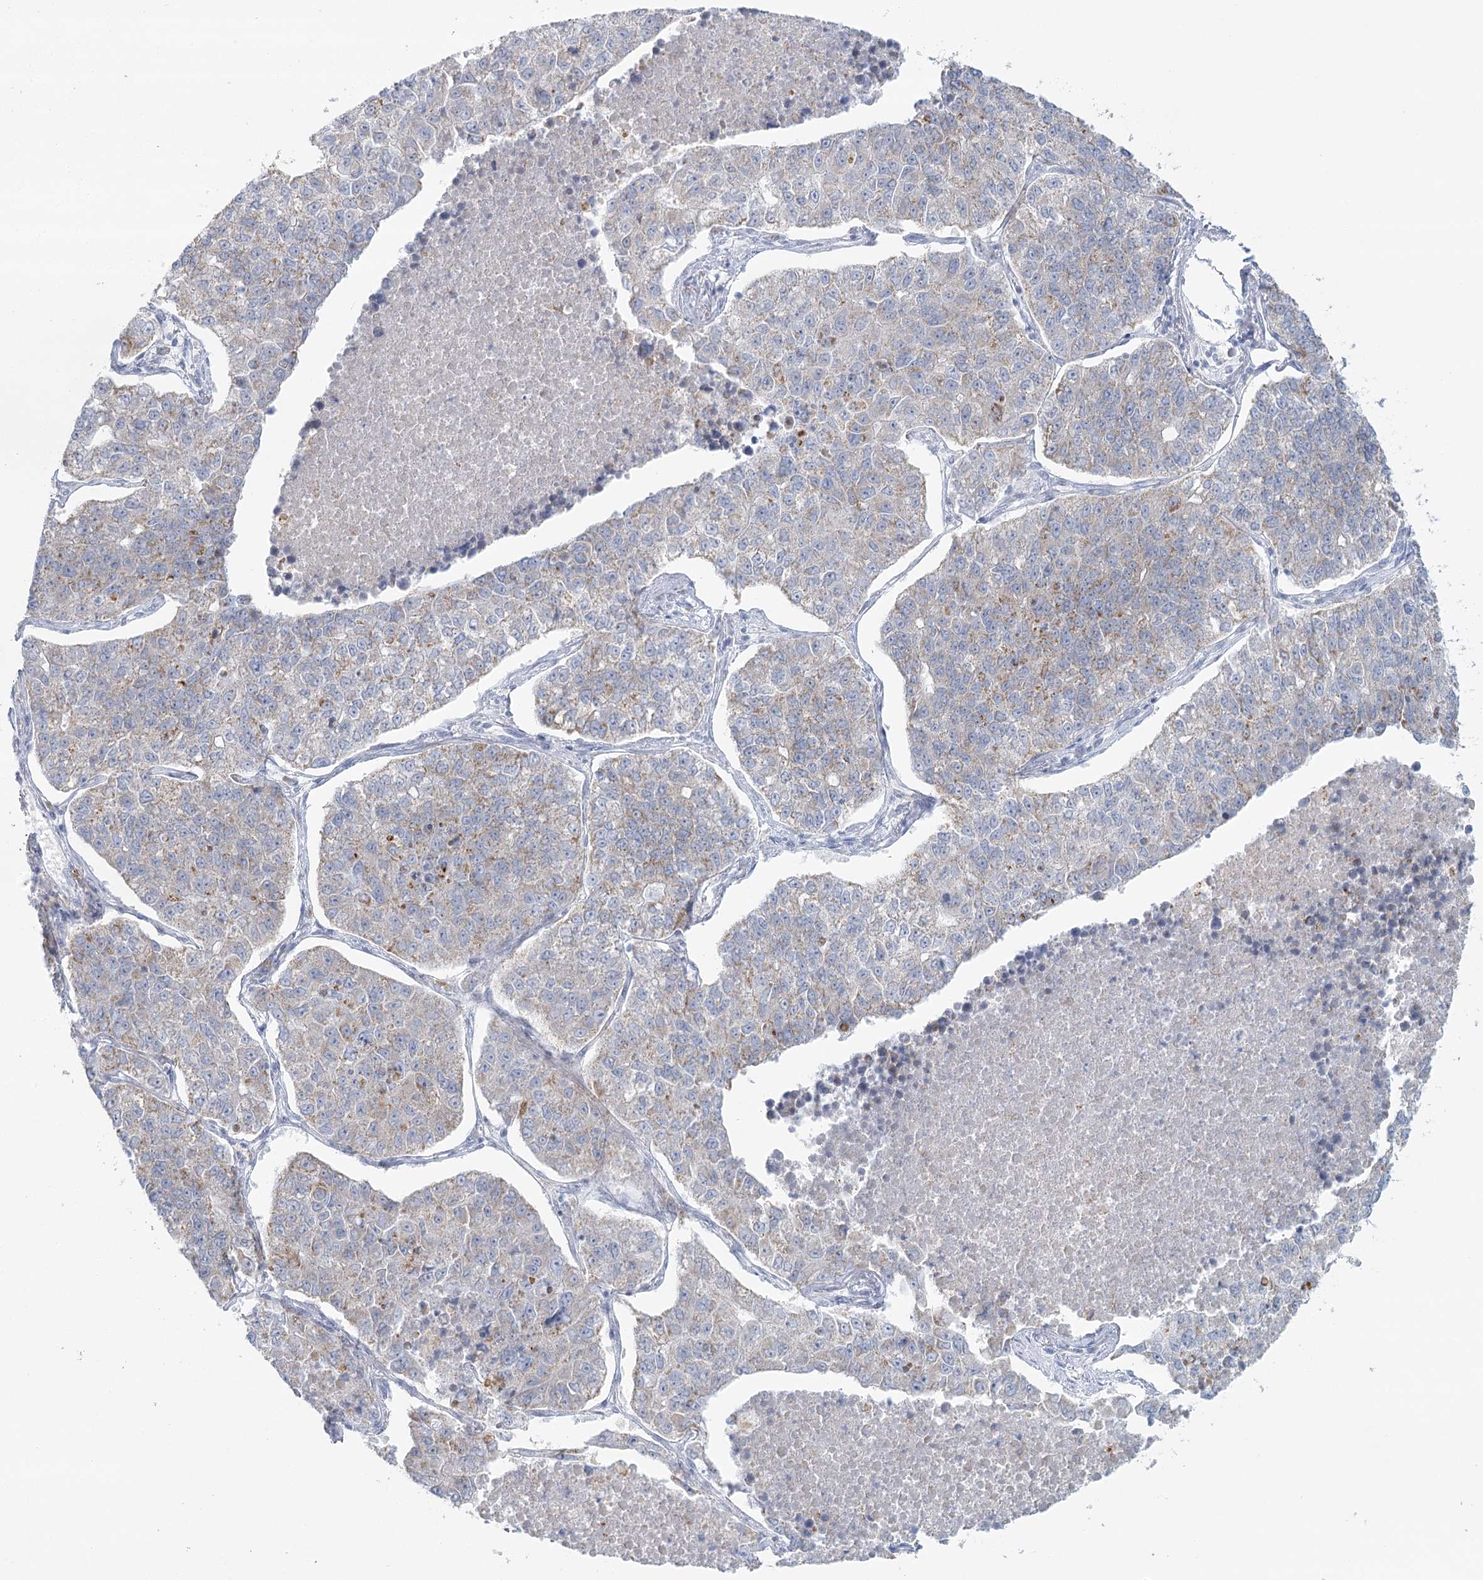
{"staining": {"intensity": "weak", "quantity": "25%-75%", "location": "cytoplasmic/membranous"}, "tissue": "lung cancer", "cell_type": "Tumor cells", "image_type": "cancer", "snomed": [{"axis": "morphology", "description": "Adenocarcinoma, NOS"}, {"axis": "topography", "description": "Lung"}], "caption": "High-power microscopy captured an immunohistochemistry photomicrograph of lung cancer (adenocarcinoma), revealing weak cytoplasmic/membranous positivity in about 25%-75% of tumor cells.", "gene": "BPHL", "patient": {"sex": "male", "age": 49}}